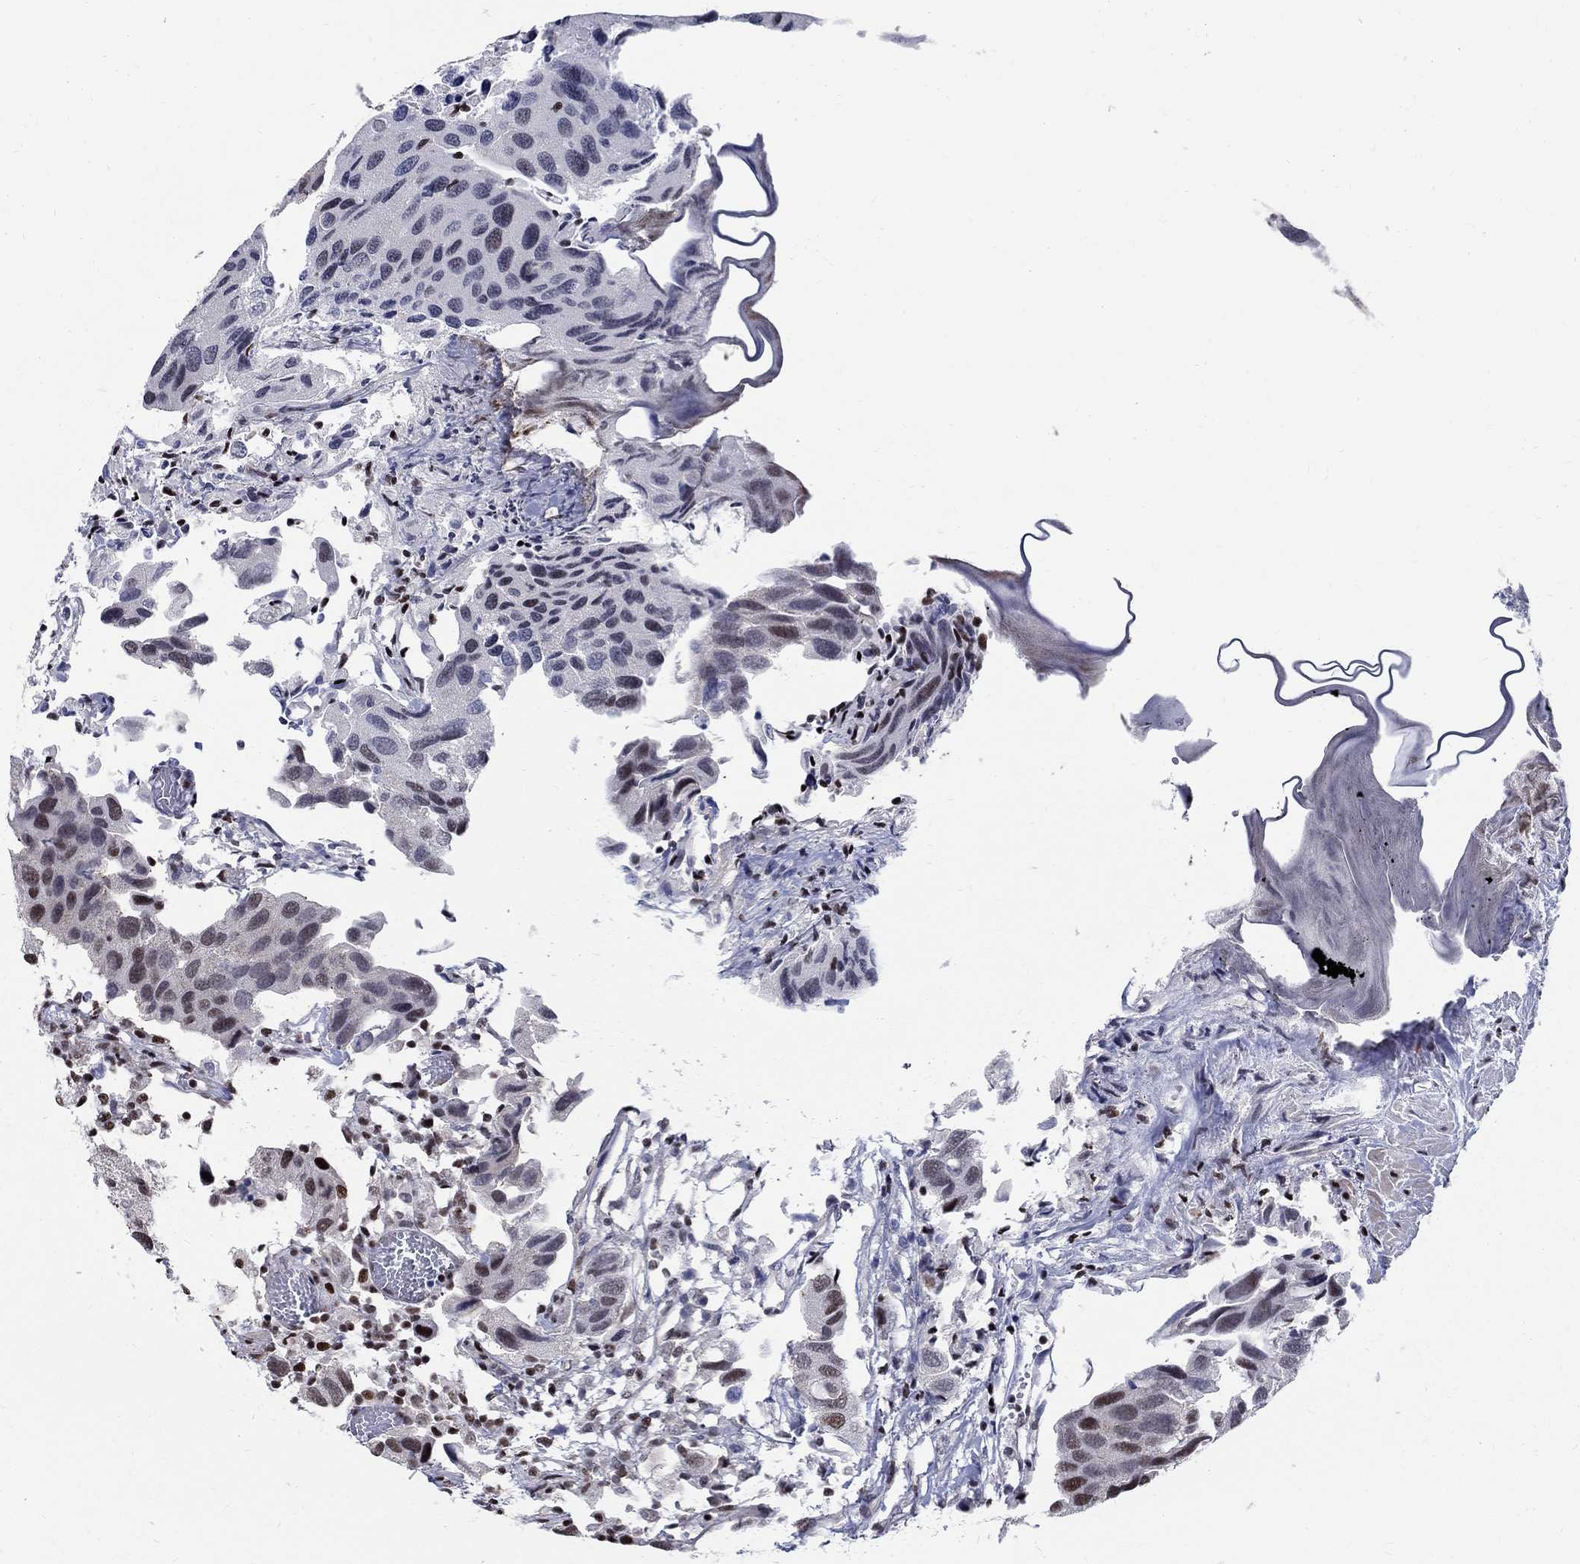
{"staining": {"intensity": "moderate", "quantity": "<25%", "location": "nuclear"}, "tissue": "urothelial cancer", "cell_type": "Tumor cells", "image_type": "cancer", "snomed": [{"axis": "morphology", "description": "Urothelial carcinoma, High grade"}, {"axis": "topography", "description": "Urinary bladder"}], "caption": "Brown immunohistochemical staining in human urothelial cancer exhibits moderate nuclear positivity in approximately <25% of tumor cells.", "gene": "FBXO16", "patient": {"sex": "male", "age": 79}}